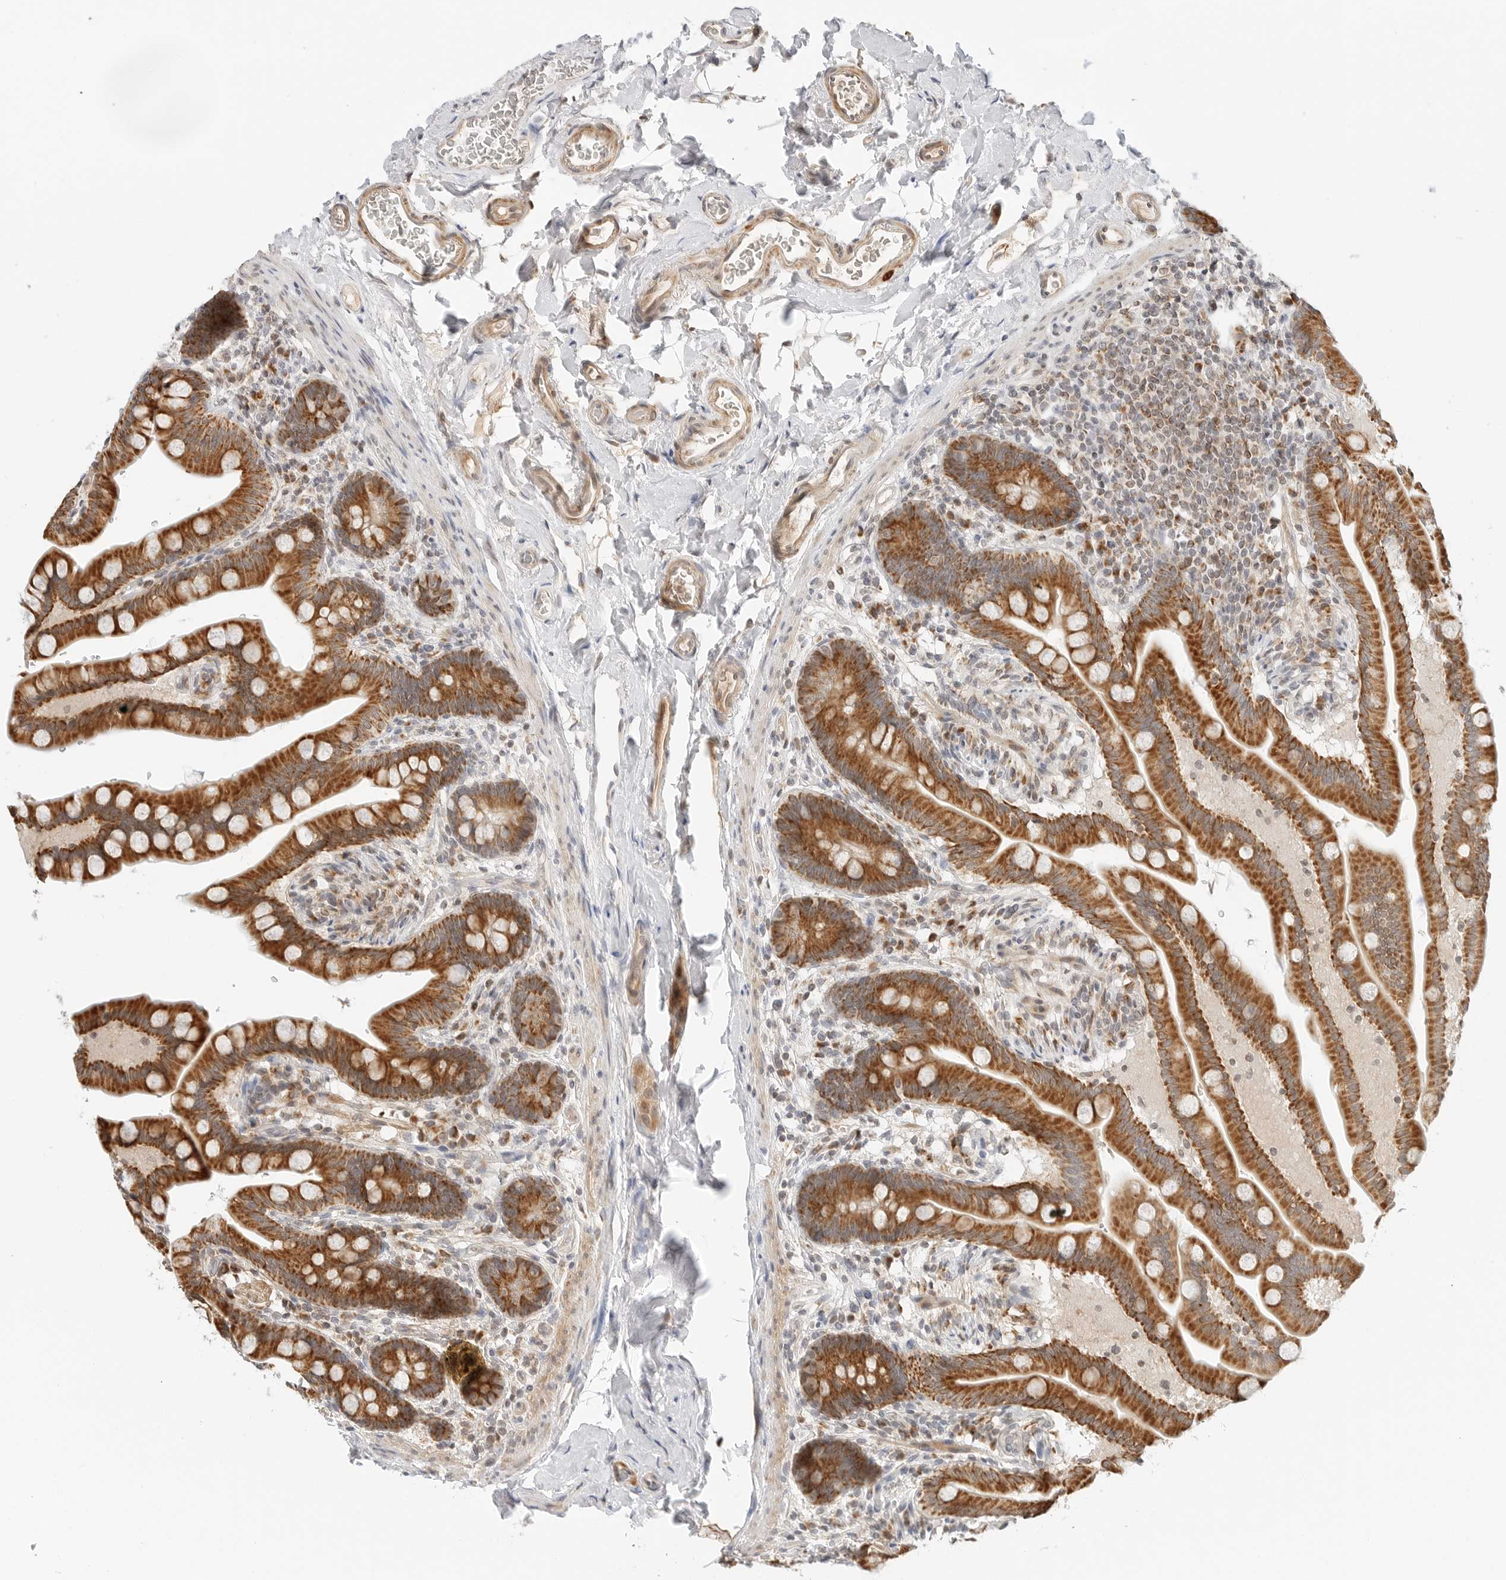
{"staining": {"intensity": "moderate", "quantity": ">75%", "location": "cytoplasmic/membranous"}, "tissue": "colon", "cell_type": "Endothelial cells", "image_type": "normal", "snomed": [{"axis": "morphology", "description": "Normal tissue, NOS"}, {"axis": "topography", "description": "Smooth muscle"}, {"axis": "topography", "description": "Colon"}], "caption": "Unremarkable colon displays moderate cytoplasmic/membranous staining in about >75% of endothelial cells, visualized by immunohistochemistry.", "gene": "DYRK4", "patient": {"sex": "male", "age": 73}}